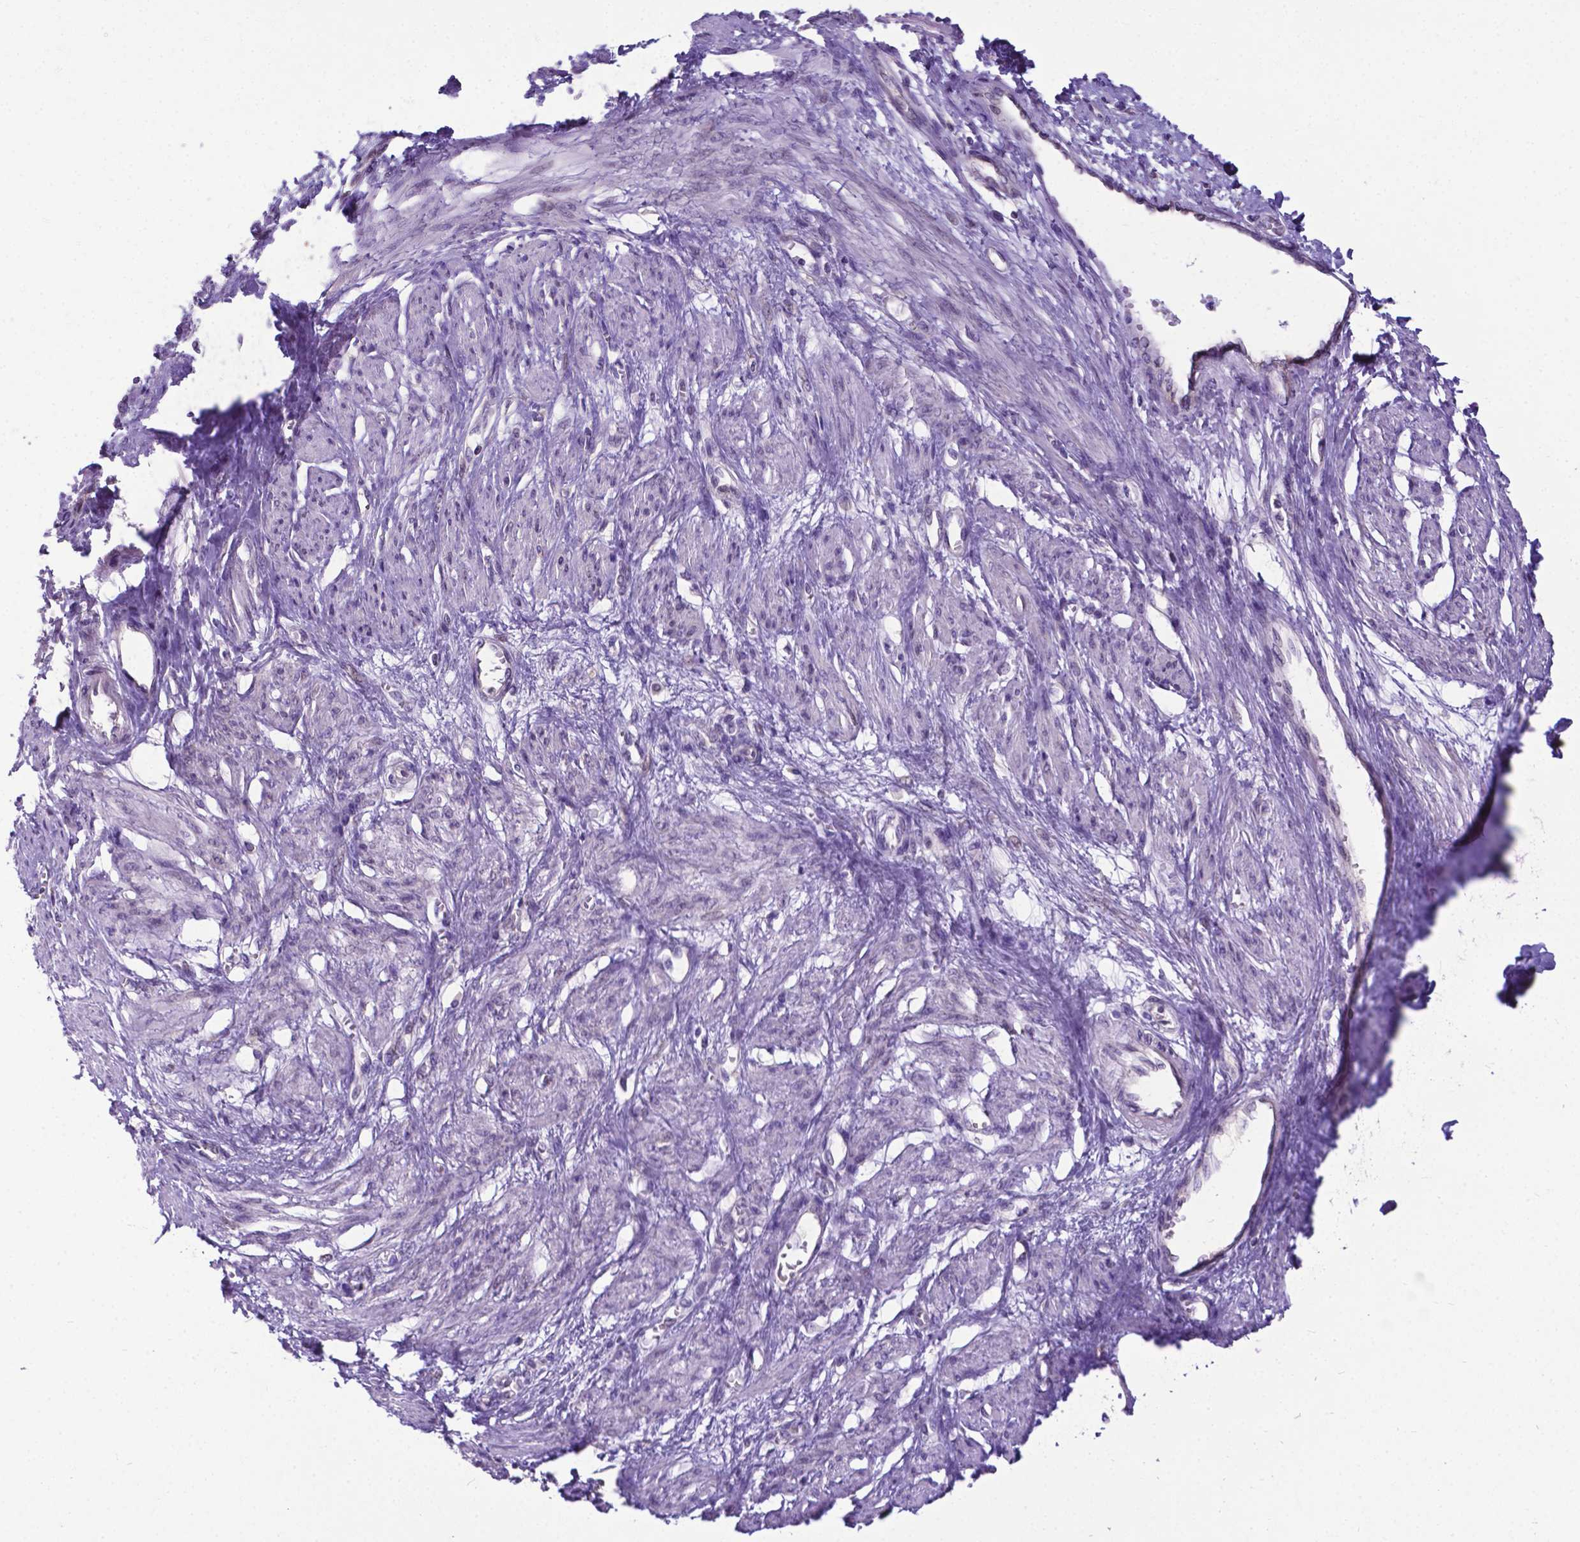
{"staining": {"intensity": "negative", "quantity": "none", "location": "none"}, "tissue": "smooth muscle", "cell_type": "Smooth muscle cells", "image_type": "normal", "snomed": [{"axis": "morphology", "description": "Normal tissue, NOS"}, {"axis": "topography", "description": "Smooth muscle"}, {"axis": "topography", "description": "Uterus"}], "caption": "The micrograph exhibits no significant positivity in smooth muscle cells of smooth muscle.", "gene": "RPL6", "patient": {"sex": "female", "age": 39}}